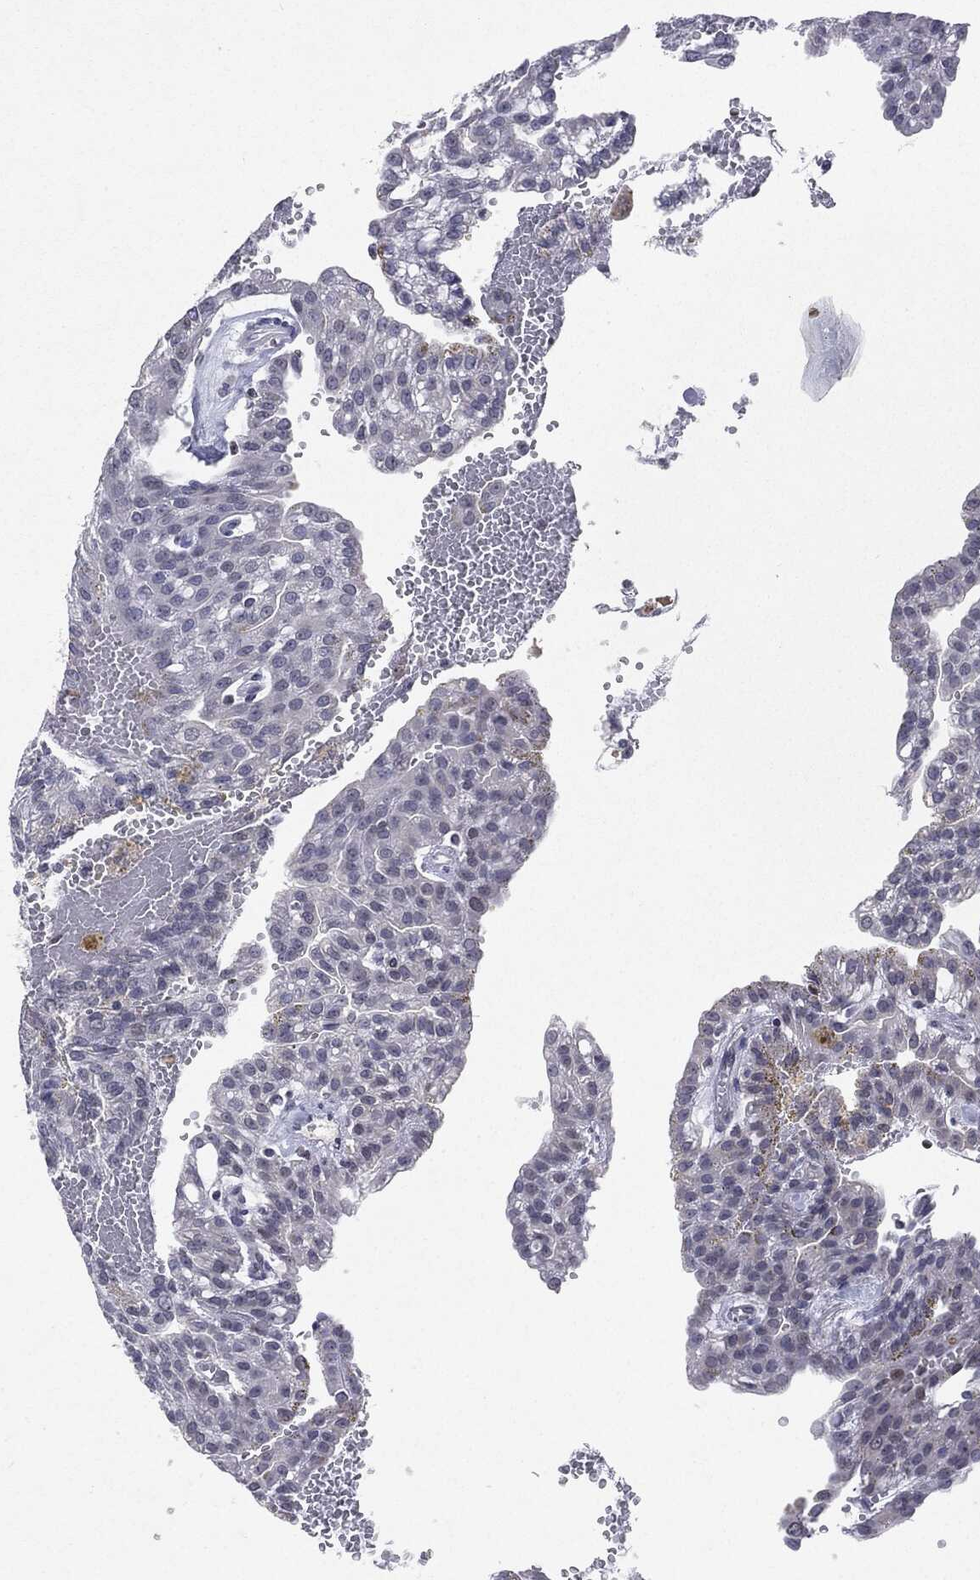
{"staining": {"intensity": "negative", "quantity": "none", "location": "none"}, "tissue": "renal cancer", "cell_type": "Tumor cells", "image_type": "cancer", "snomed": [{"axis": "morphology", "description": "Adenocarcinoma, NOS"}, {"axis": "topography", "description": "Kidney"}], "caption": "IHC of renal cancer demonstrates no expression in tumor cells.", "gene": "KIF2C", "patient": {"sex": "male", "age": 63}}